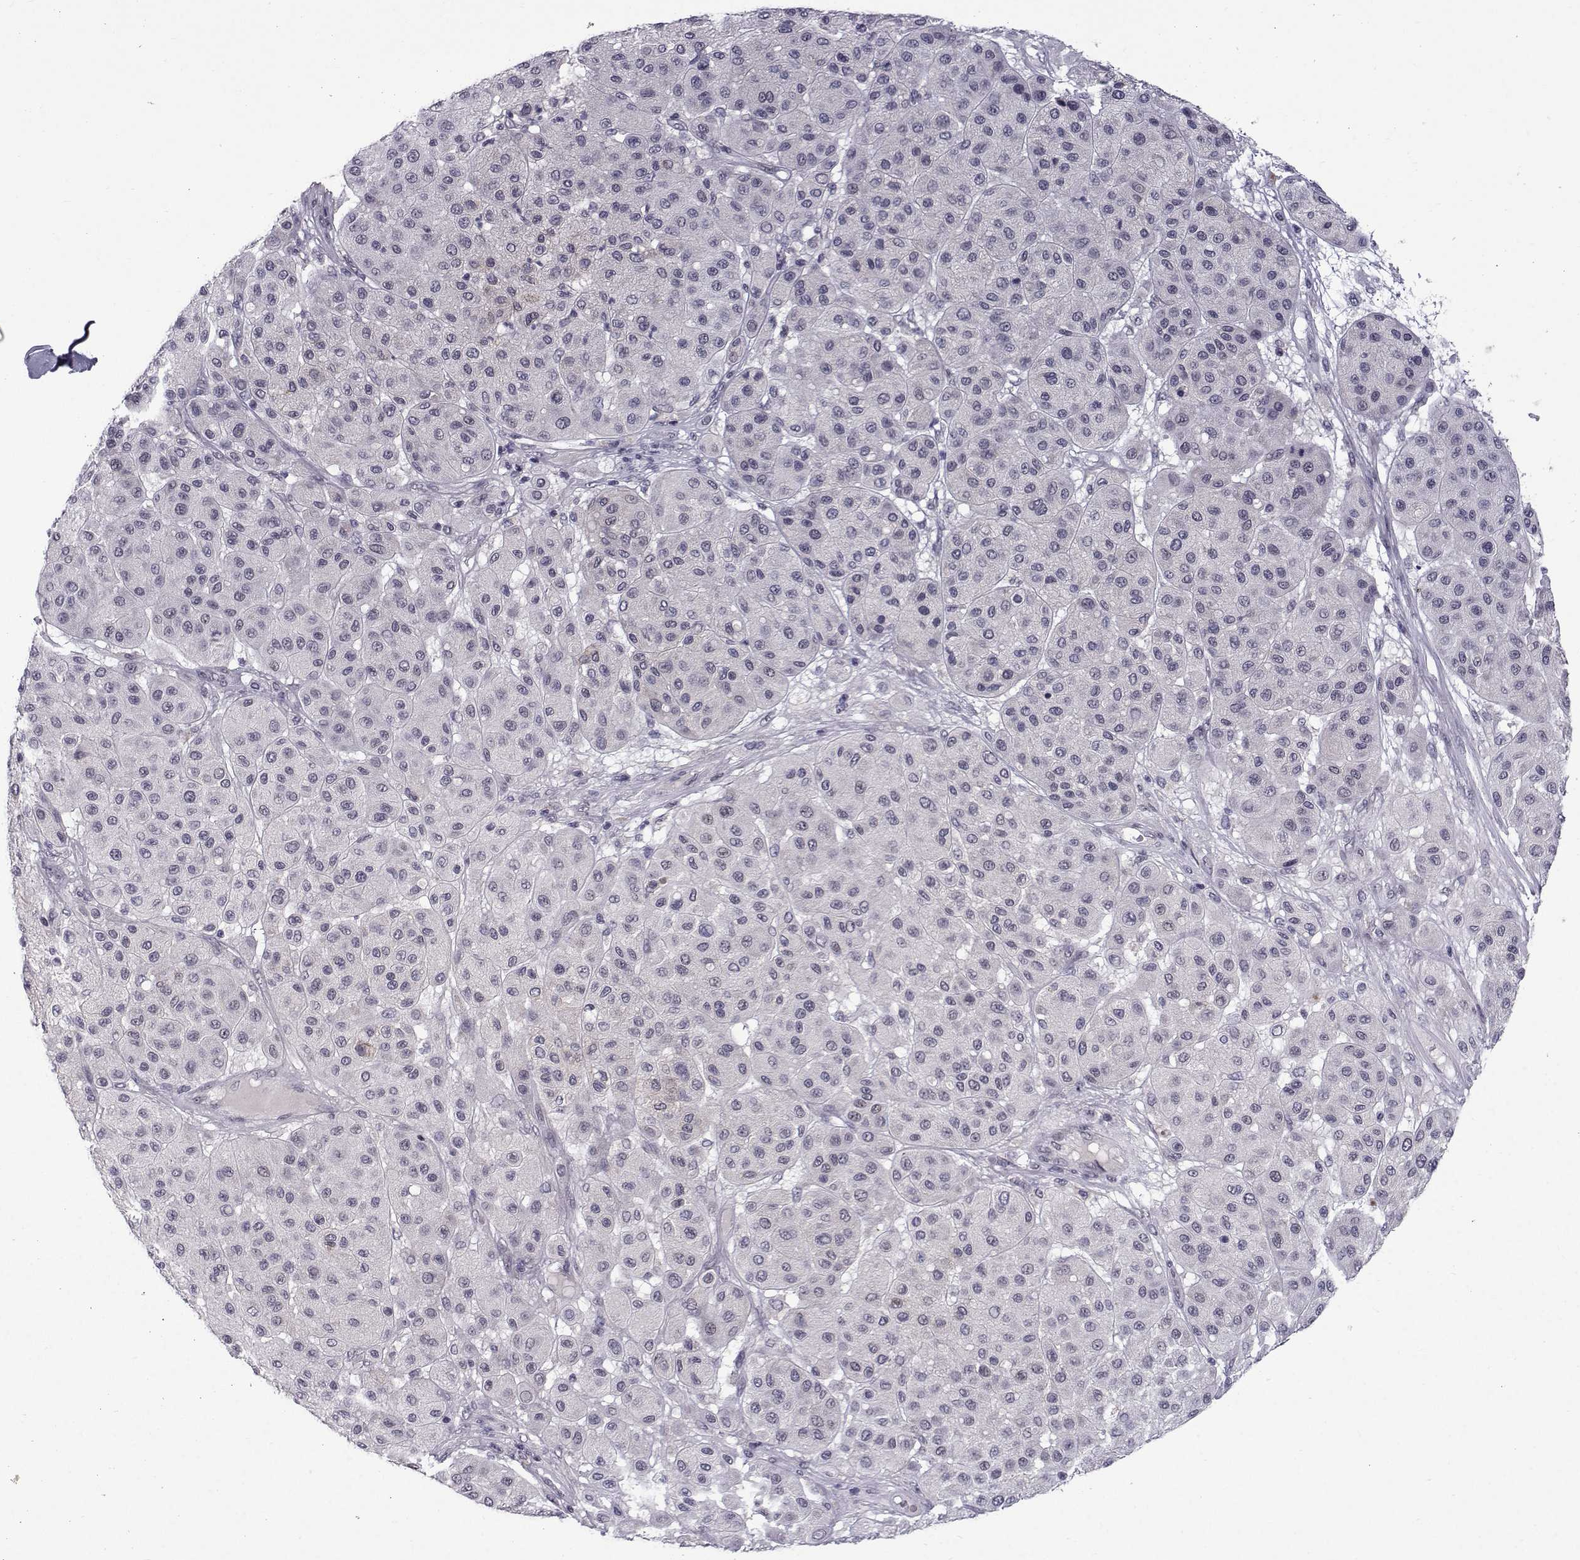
{"staining": {"intensity": "weak", "quantity": "<25%", "location": "nuclear"}, "tissue": "melanoma", "cell_type": "Tumor cells", "image_type": "cancer", "snomed": [{"axis": "morphology", "description": "Malignant melanoma, Metastatic site"}, {"axis": "topography", "description": "Smooth muscle"}], "caption": "The IHC histopathology image has no significant positivity in tumor cells of melanoma tissue. The staining is performed using DAB brown chromogen with nuclei counter-stained in using hematoxylin.", "gene": "RBM24", "patient": {"sex": "male", "age": 41}}